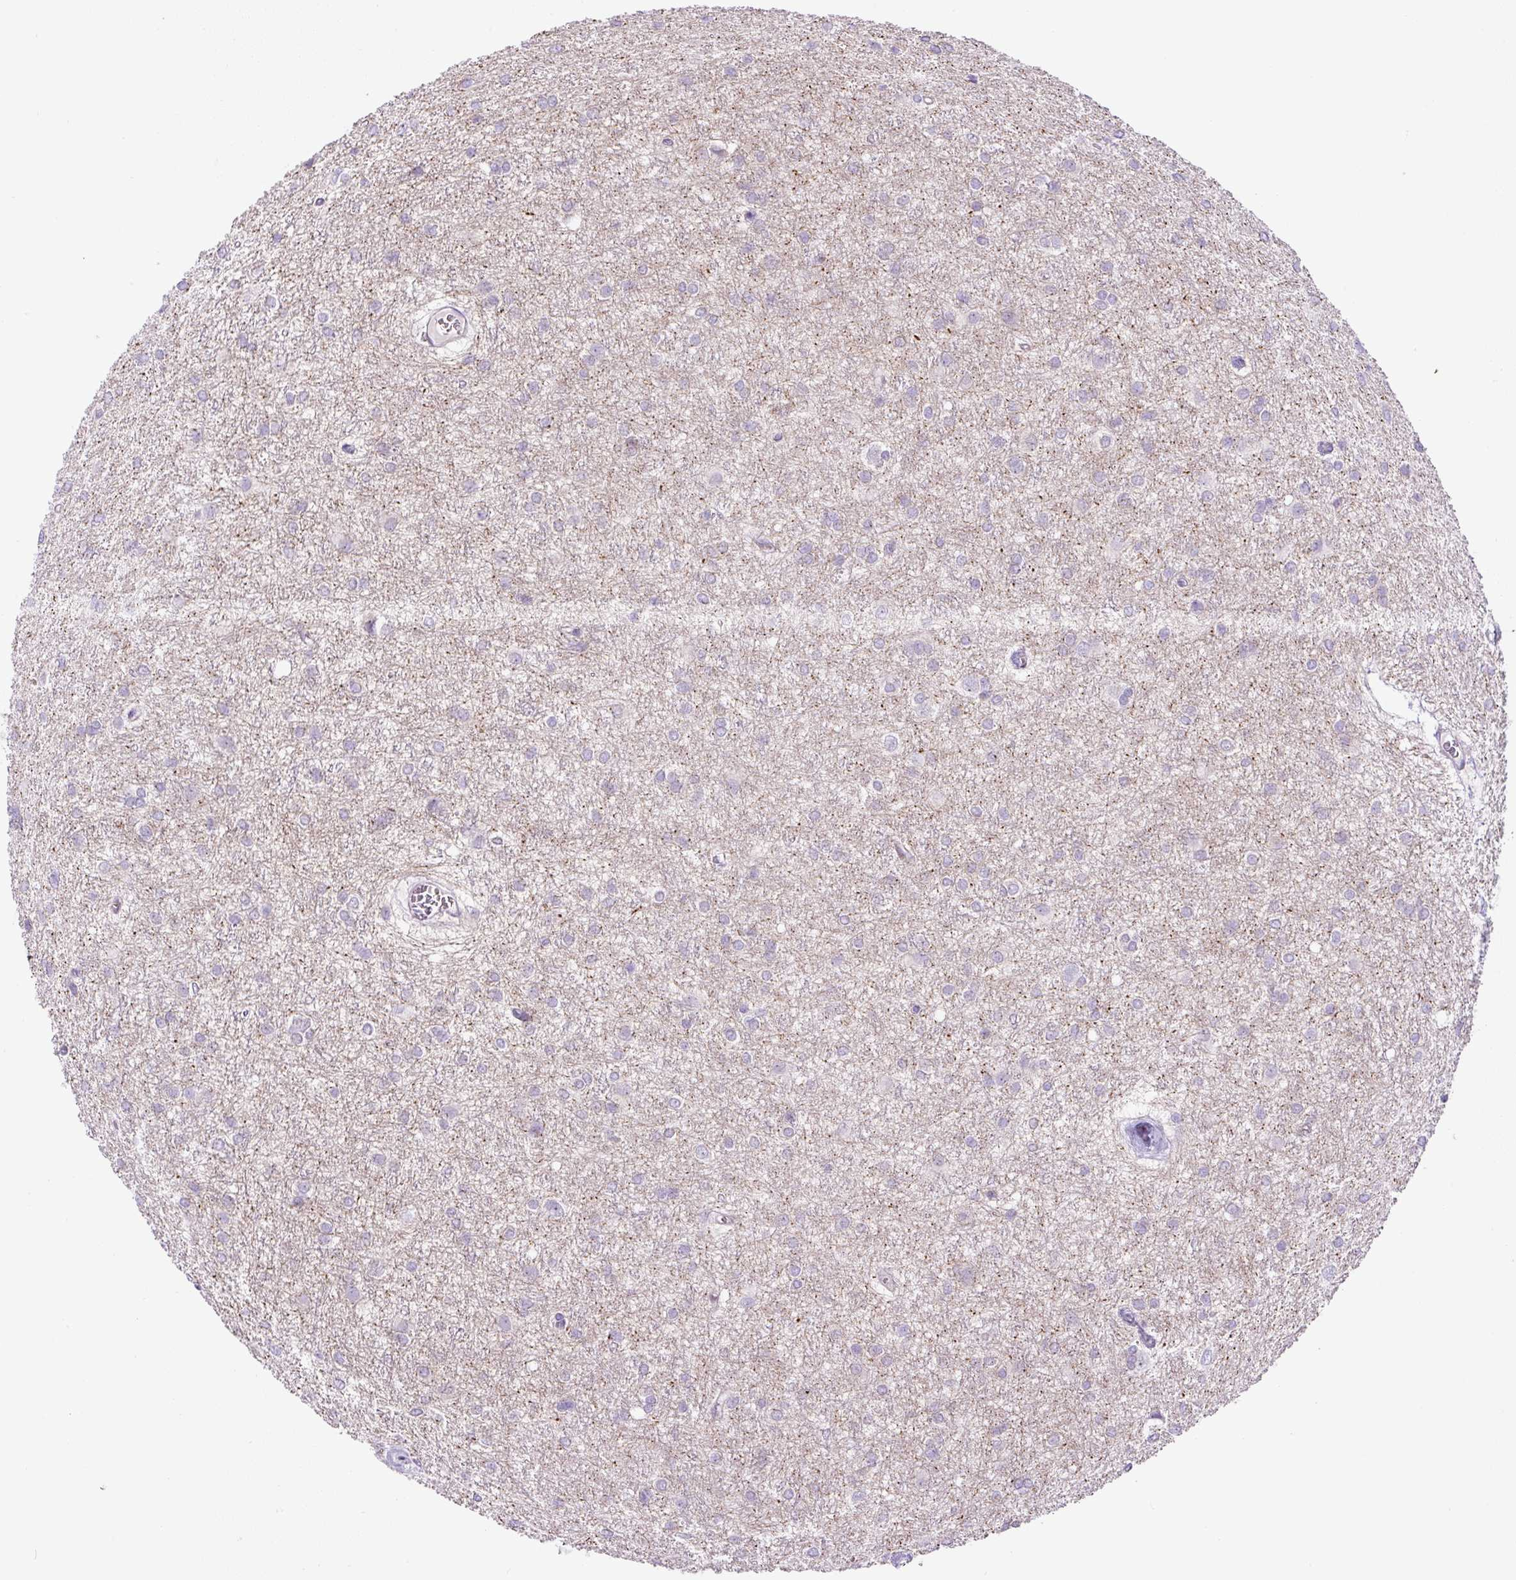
{"staining": {"intensity": "negative", "quantity": "none", "location": "none"}, "tissue": "glioma", "cell_type": "Tumor cells", "image_type": "cancer", "snomed": [{"axis": "morphology", "description": "Glioma, malignant, High grade"}, {"axis": "topography", "description": "Brain"}], "caption": "Tumor cells are negative for brown protein staining in glioma.", "gene": "ZNF596", "patient": {"sex": "female", "age": 50}}